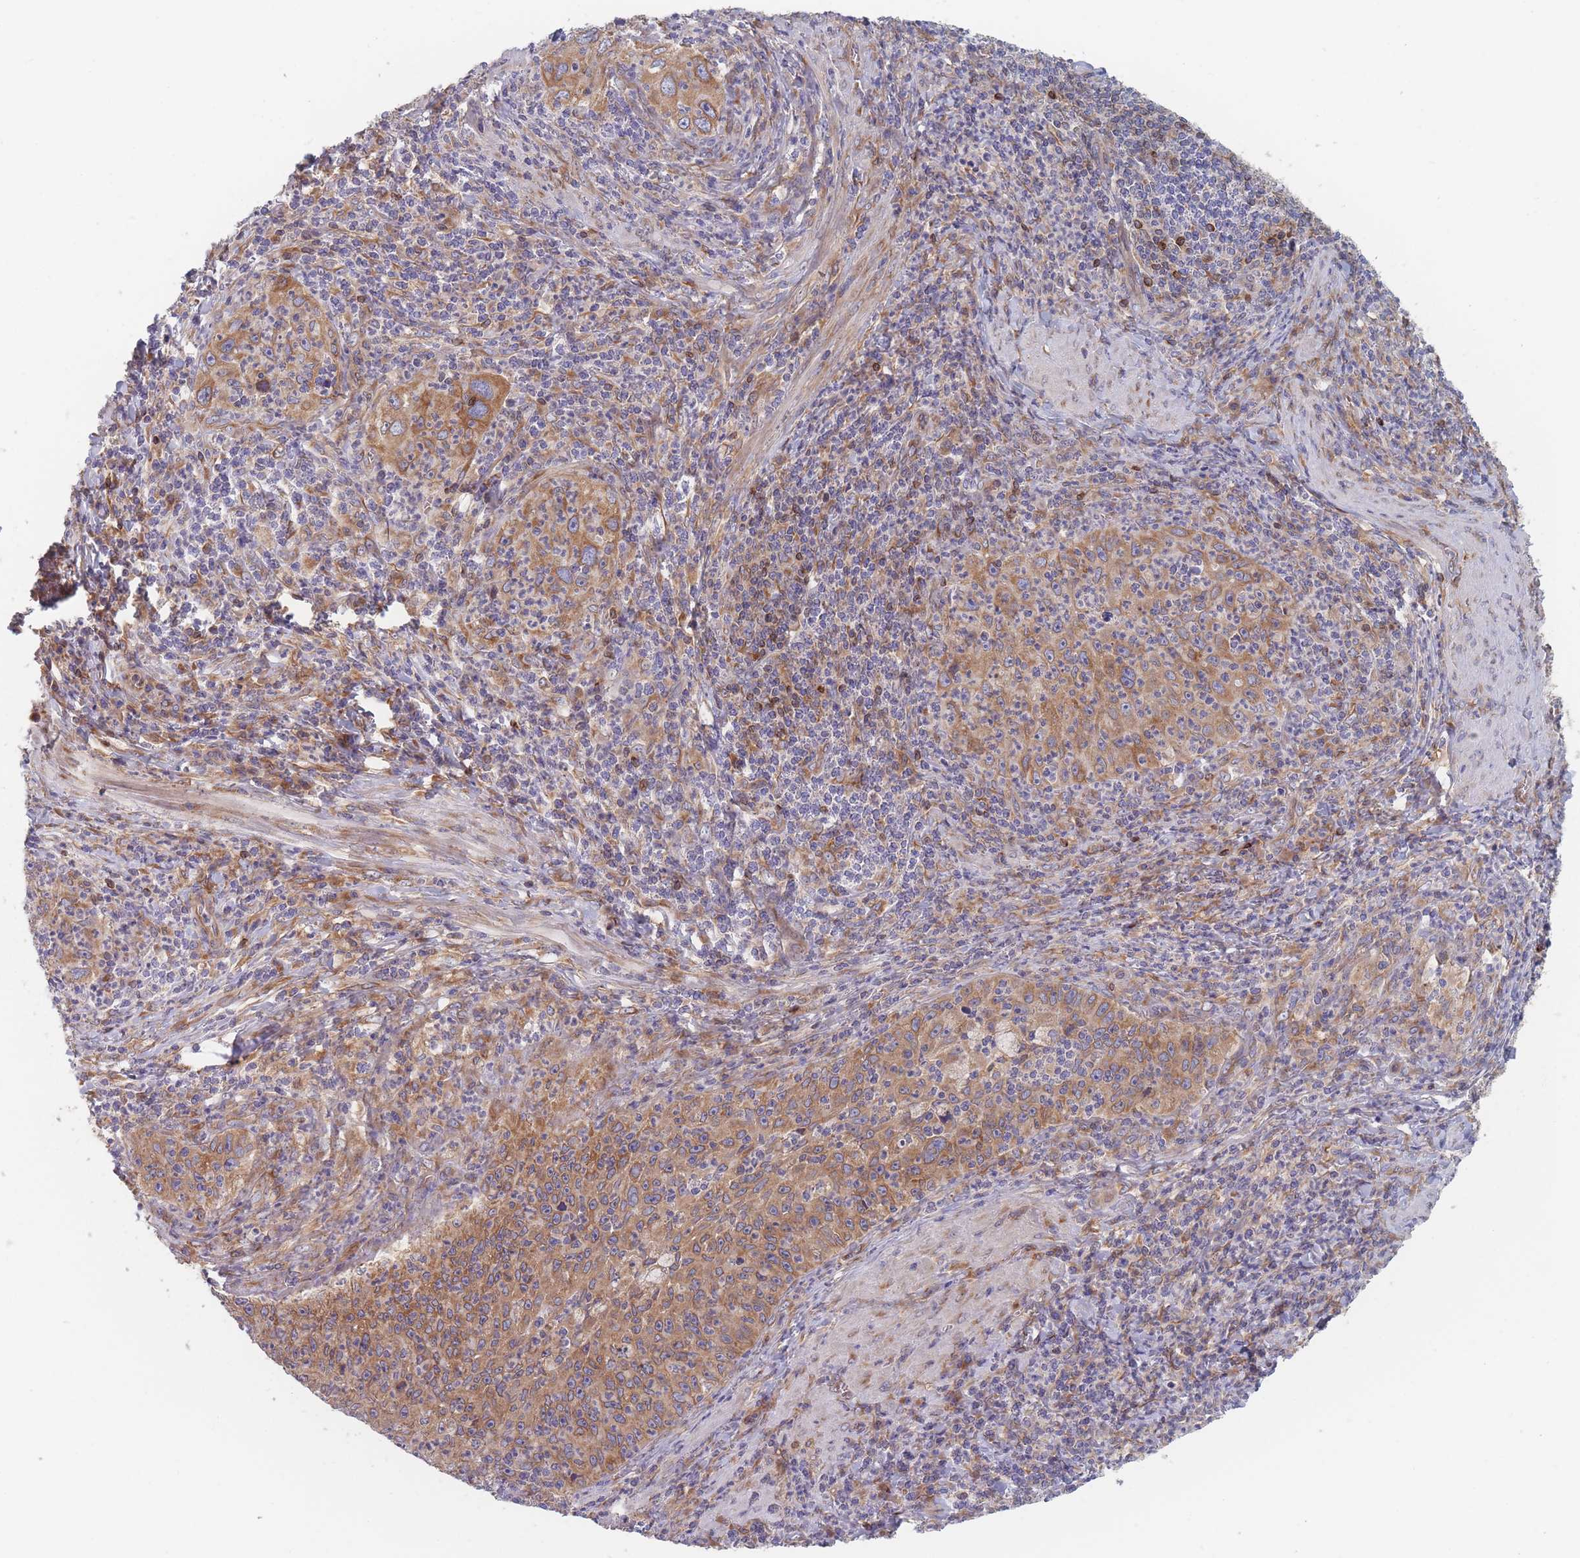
{"staining": {"intensity": "moderate", "quantity": "25%-75%", "location": "cytoplasmic/membranous"}, "tissue": "cervical cancer", "cell_type": "Tumor cells", "image_type": "cancer", "snomed": [{"axis": "morphology", "description": "Squamous cell carcinoma, NOS"}, {"axis": "topography", "description": "Cervix"}], "caption": "Human cervical cancer stained for a protein (brown) reveals moderate cytoplasmic/membranous positive expression in about 25%-75% of tumor cells.", "gene": "KDSR", "patient": {"sex": "female", "age": 30}}